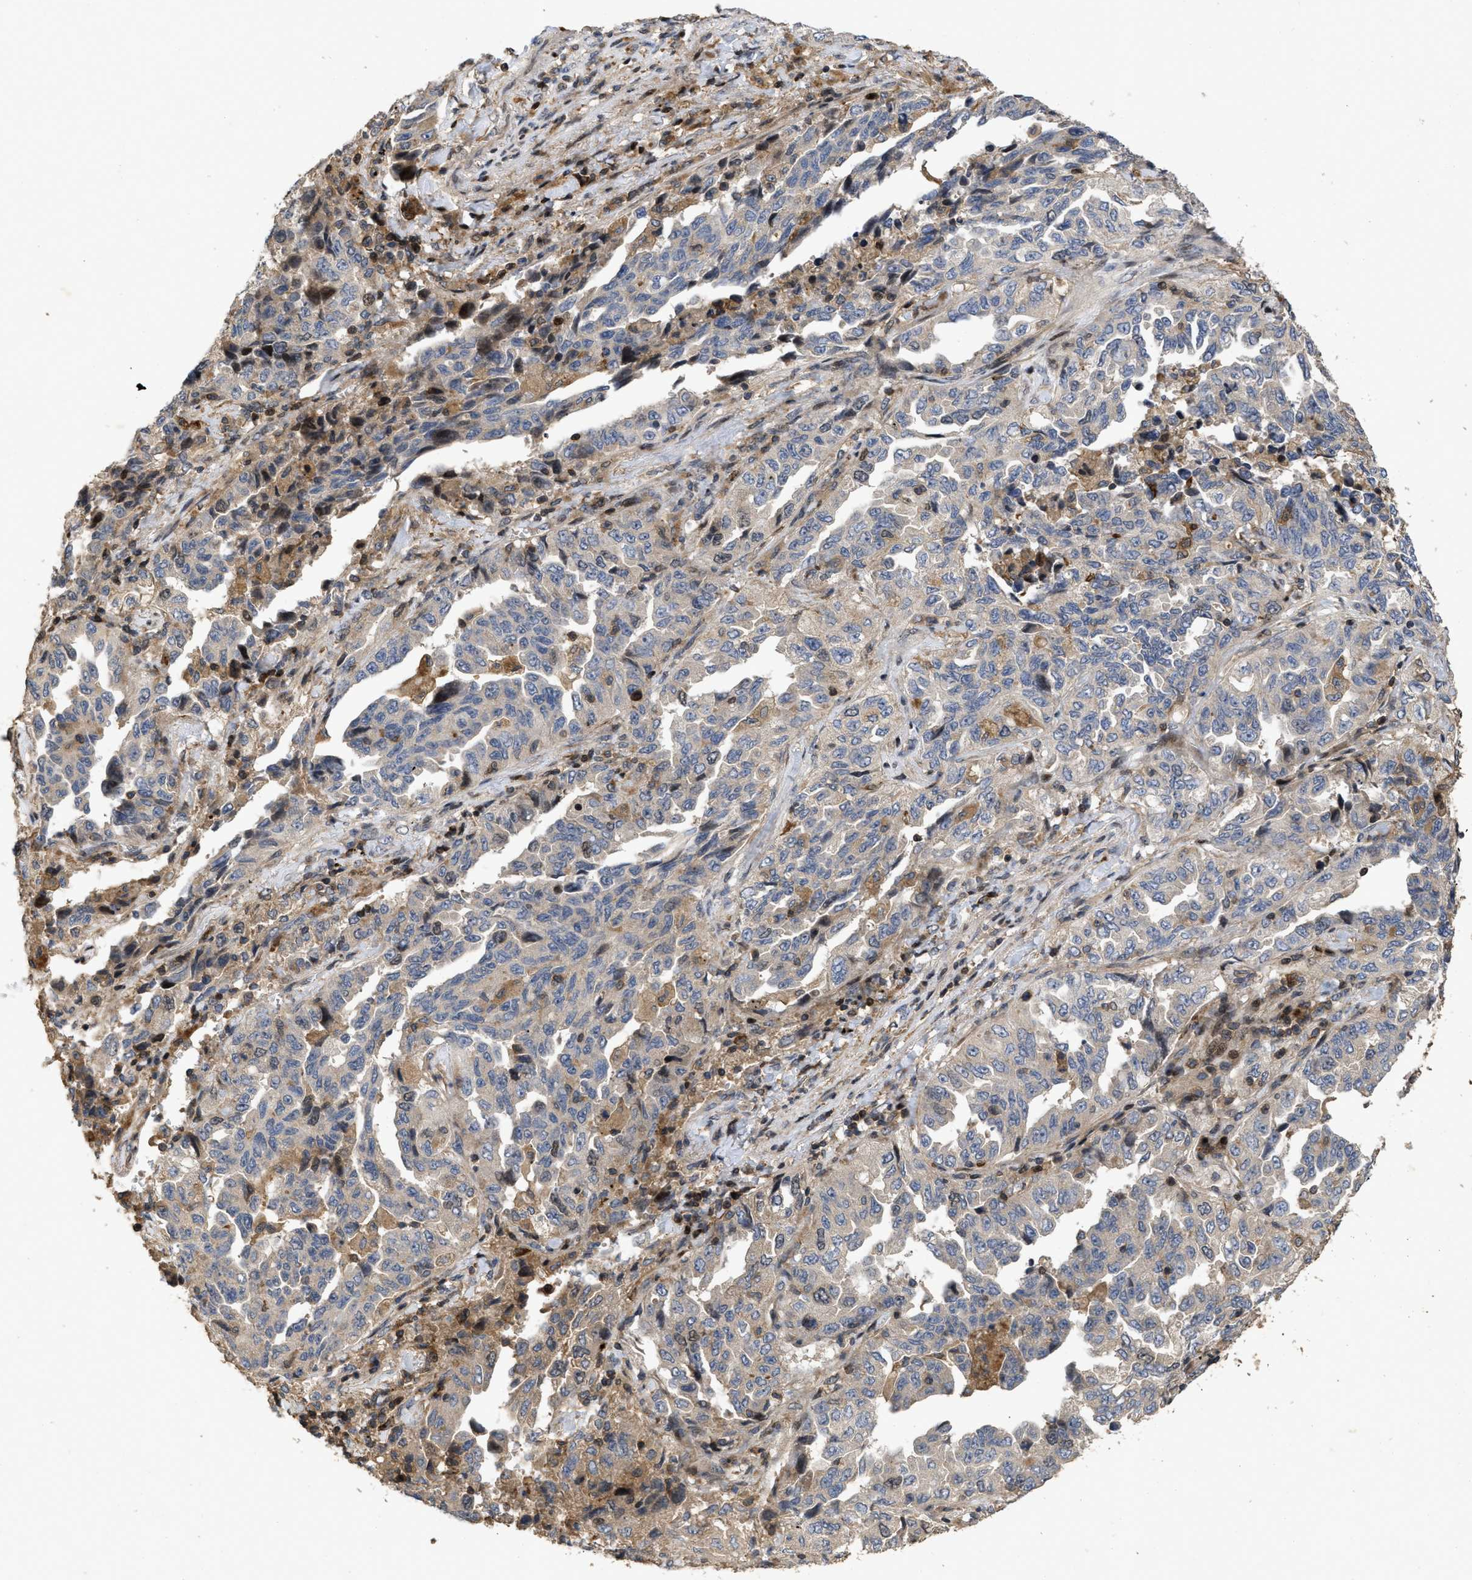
{"staining": {"intensity": "weak", "quantity": "<25%", "location": "cytoplasmic/membranous"}, "tissue": "lung cancer", "cell_type": "Tumor cells", "image_type": "cancer", "snomed": [{"axis": "morphology", "description": "Adenocarcinoma, NOS"}, {"axis": "topography", "description": "Lung"}], "caption": "Immunohistochemistry (IHC) histopathology image of neoplastic tissue: human adenocarcinoma (lung) stained with DAB (3,3'-diaminobenzidine) shows no significant protein staining in tumor cells.", "gene": "CBR3", "patient": {"sex": "female", "age": 51}}